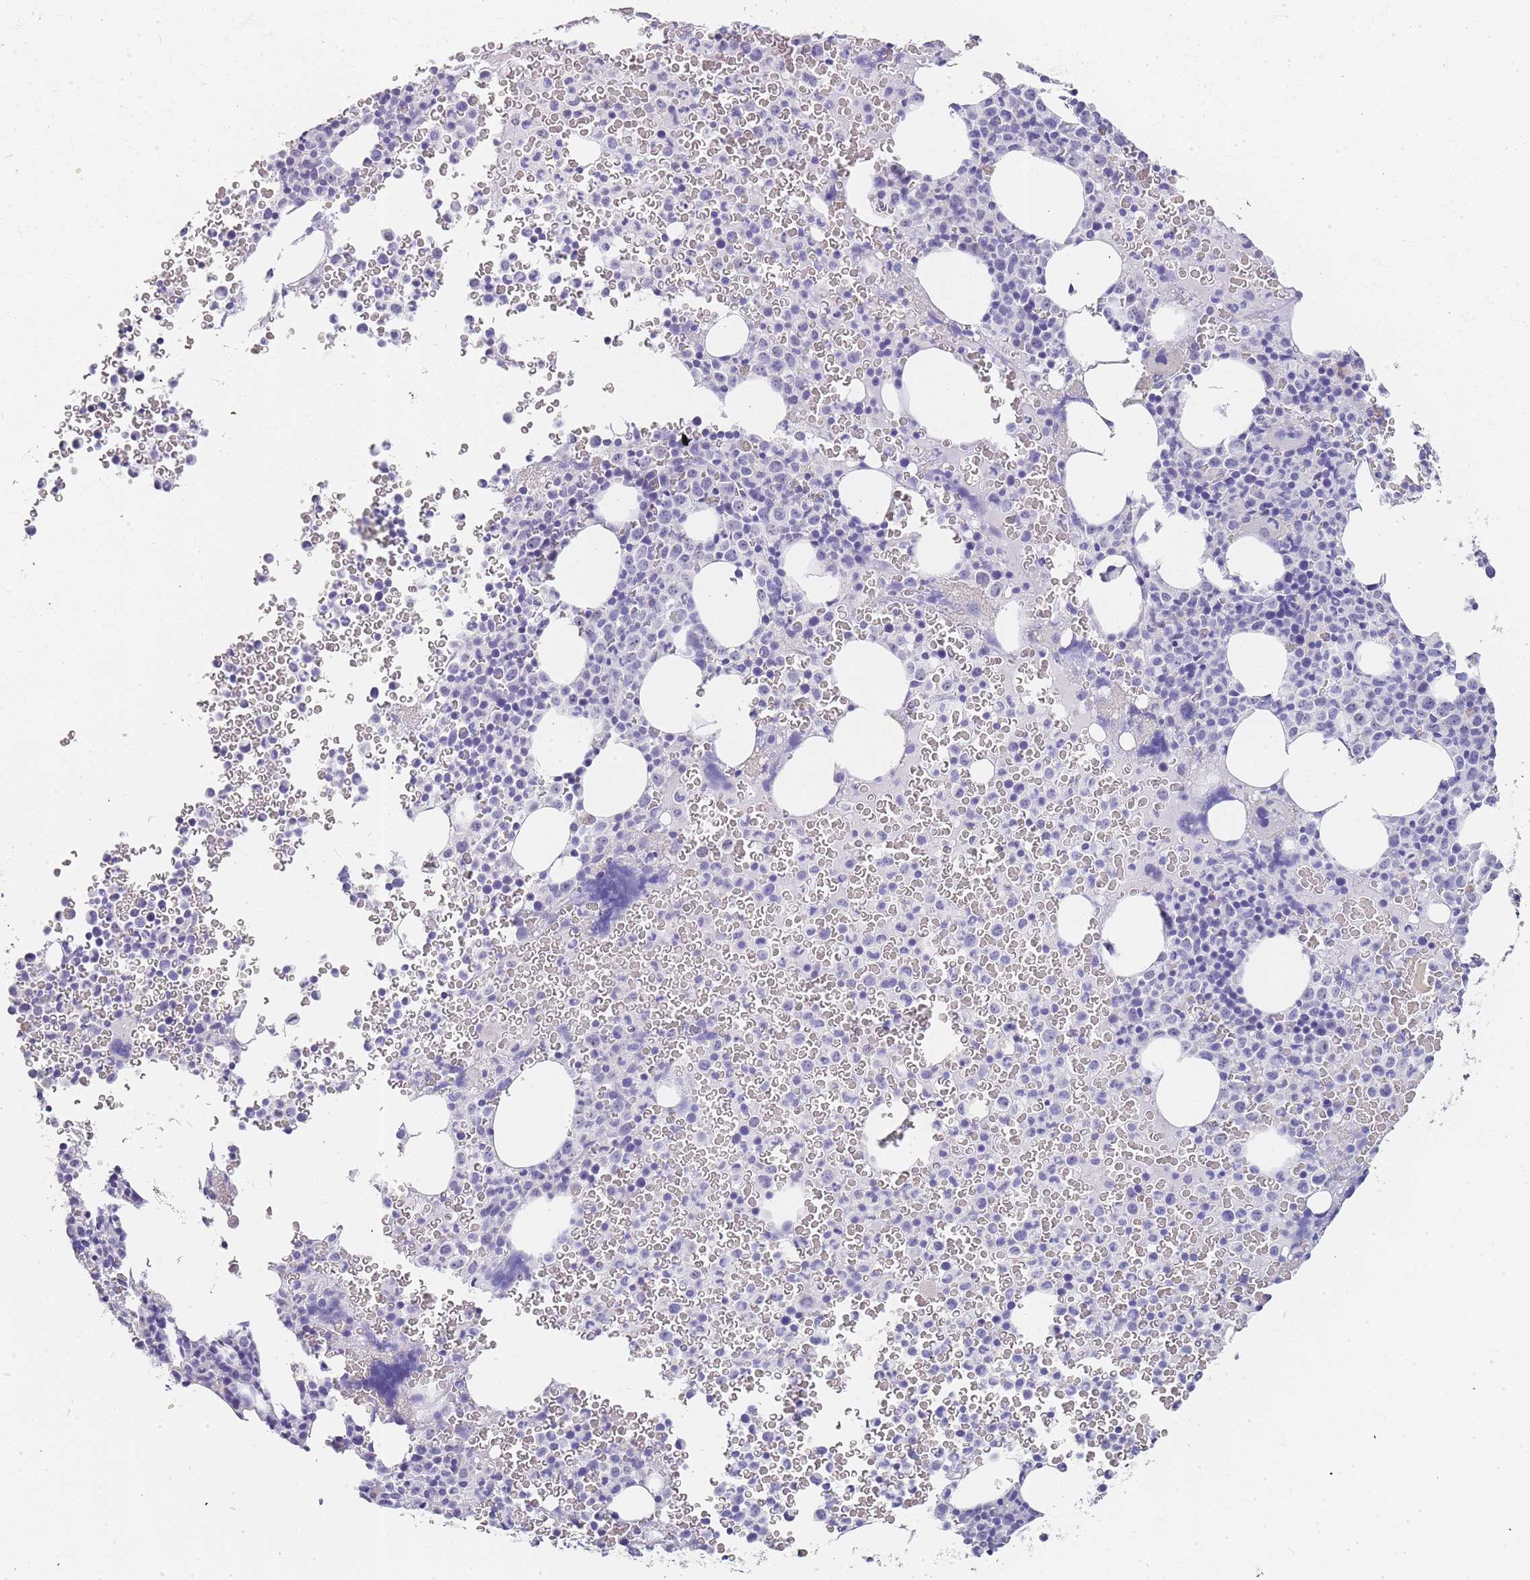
{"staining": {"intensity": "negative", "quantity": "none", "location": "none"}, "tissue": "bone marrow", "cell_type": "Hematopoietic cells", "image_type": "normal", "snomed": [{"axis": "morphology", "description": "Normal tissue, NOS"}, {"axis": "topography", "description": "Bone marrow"}], "caption": "Micrograph shows no significant protein positivity in hematopoietic cells of unremarkable bone marrow.", "gene": "NOP14", "patient": {"sex": "female", "age": 54}}